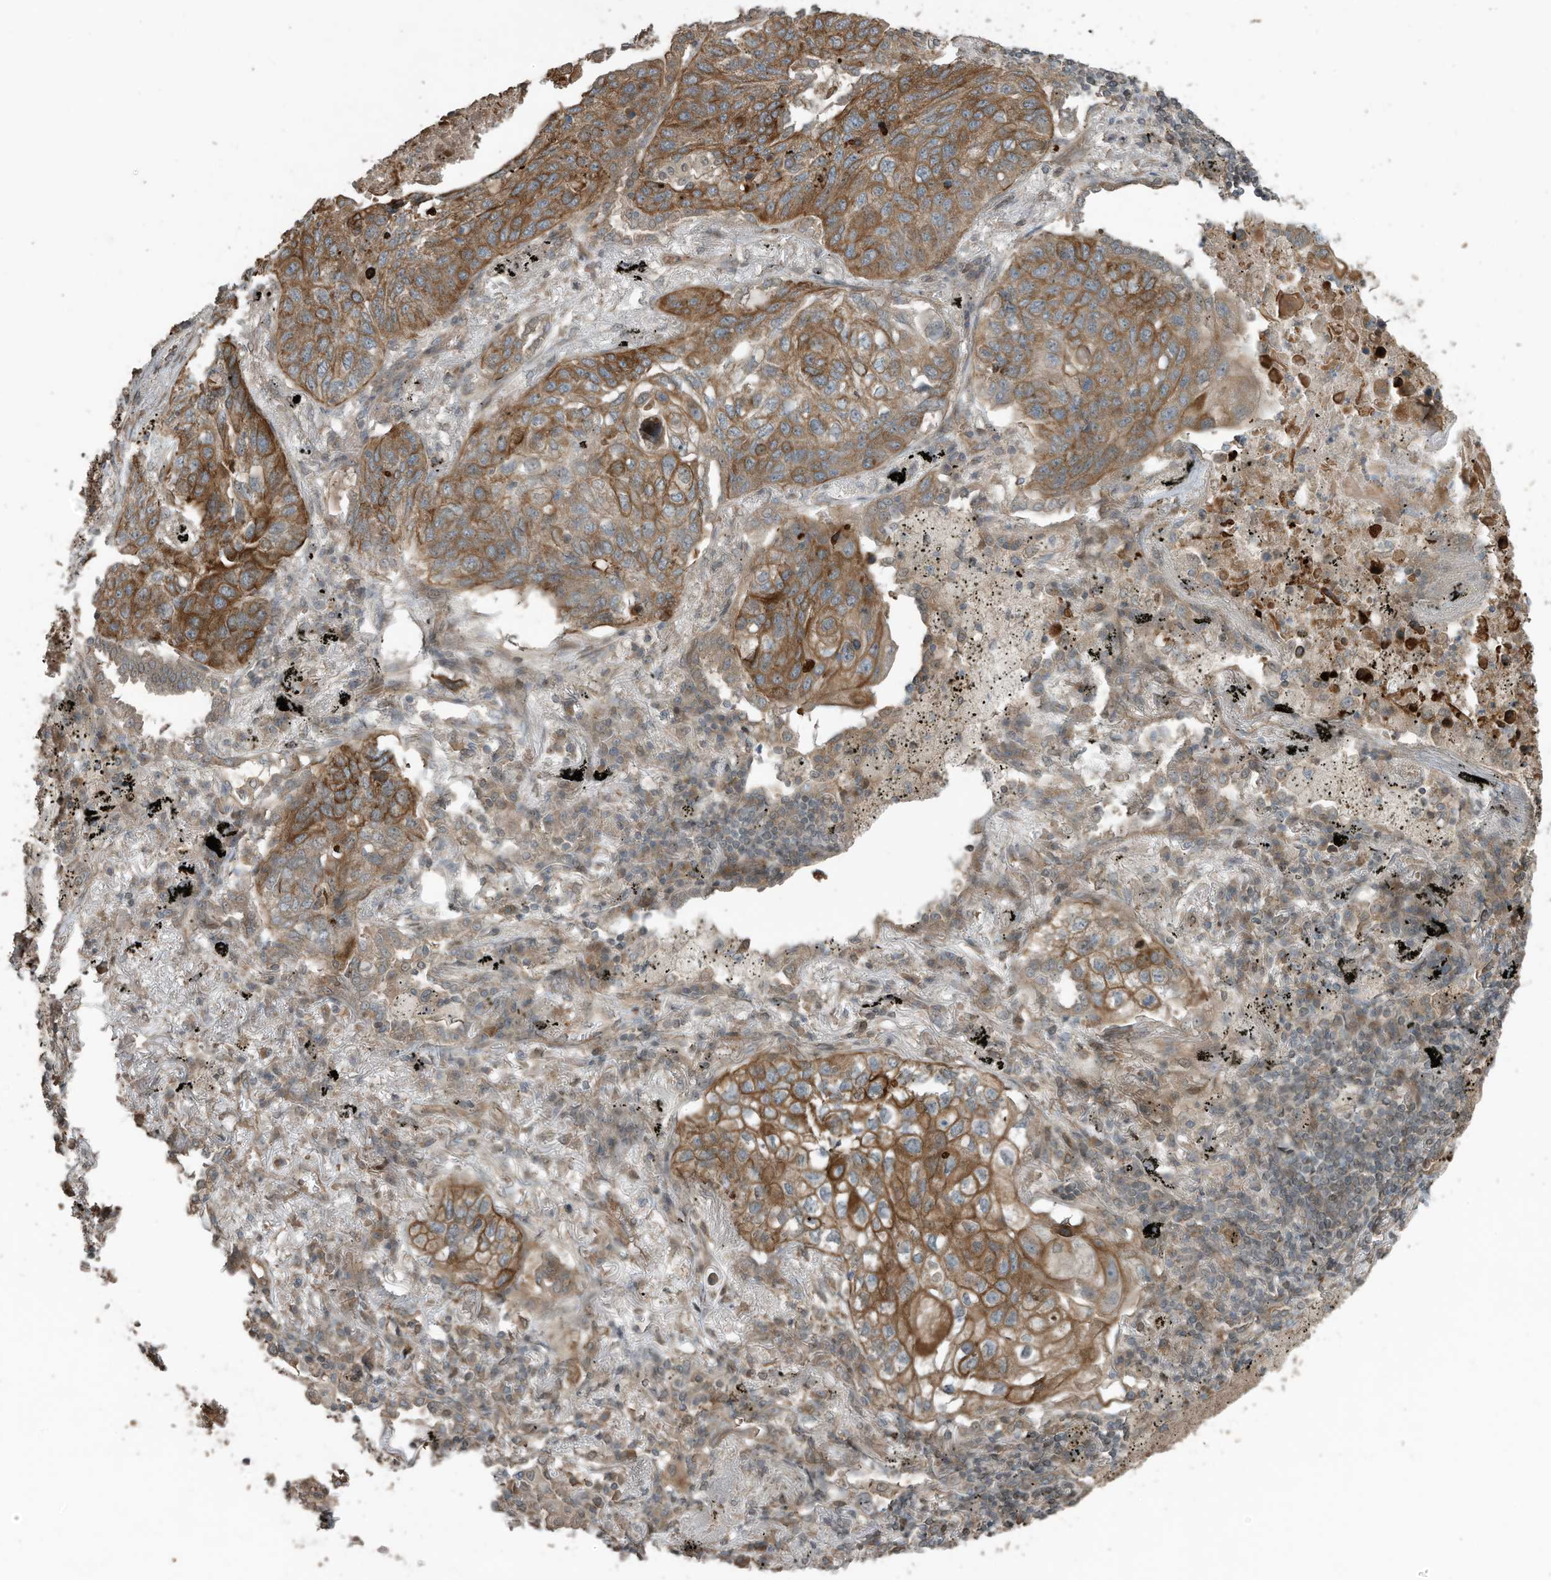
{"staining": {"intensity": "strong", "quantity": ">75%", "location": "cytoplasmic/membranous"}, "tissue": "lung cancer", "cell_type": "Tumor cells", "image_type": "cancer", "snomed": [{"axis": "morphology", "description": "Squamous cell carcinoma, NOS"}, {"axis": "topography", "description": "Lung"}], "caption": "Immunohistochemistry (IHC) image of neoplastic tissue: lung squamous cell carcinoma stained using immunohistochemistry exhibits high levels of strong protein expression localized specifically in the cytoplasmic/membranous of tumor cells, appearing as a cytoplasmic/membranous brown color.", "gene": "ZNF653", "patient": {"sex": "female", "age": 63}}